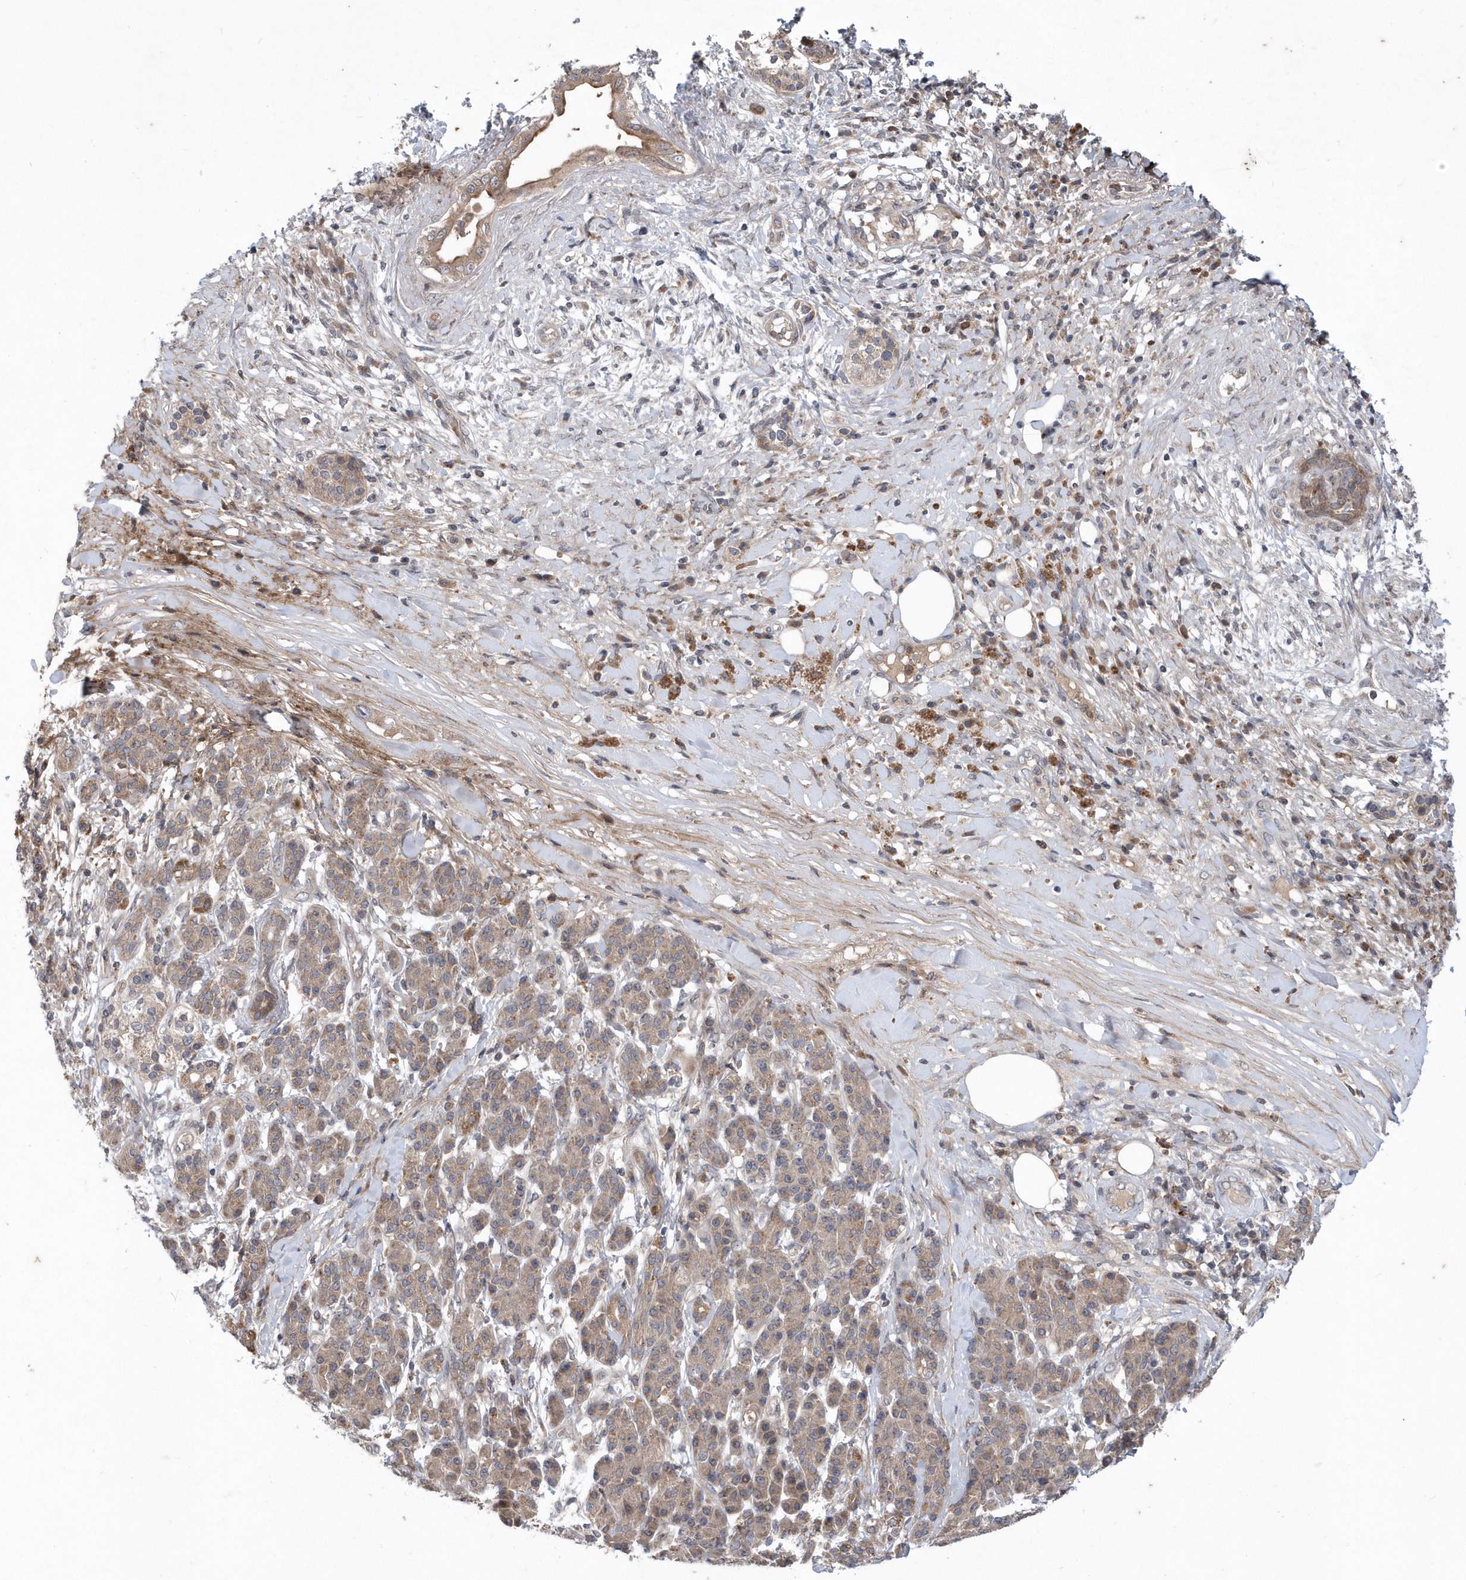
{"staining": {"intensity": "weak", "quantity": ">75%", "location": "cytoplasmic/membranous"}, "tissue": "pancreatic cancer", "cell_type": "Tumor cells", "image_type": "cancer", "snomed": [{"axis": "morphology", "description": "Adenocarcinoma, NOS"}, {"axis": "topography", "description": "Pancreas"}], "caption": "IHC photomicrograph of human pancreatic cancer (adenocarcinoma) stained for a protein (brown), which shows low levels of weak cytoplasmic/membranous staining in approximately >75% of tumor cells.", "gene": "HMGCS1", "patient": {"sex": "female", "age": 56}}